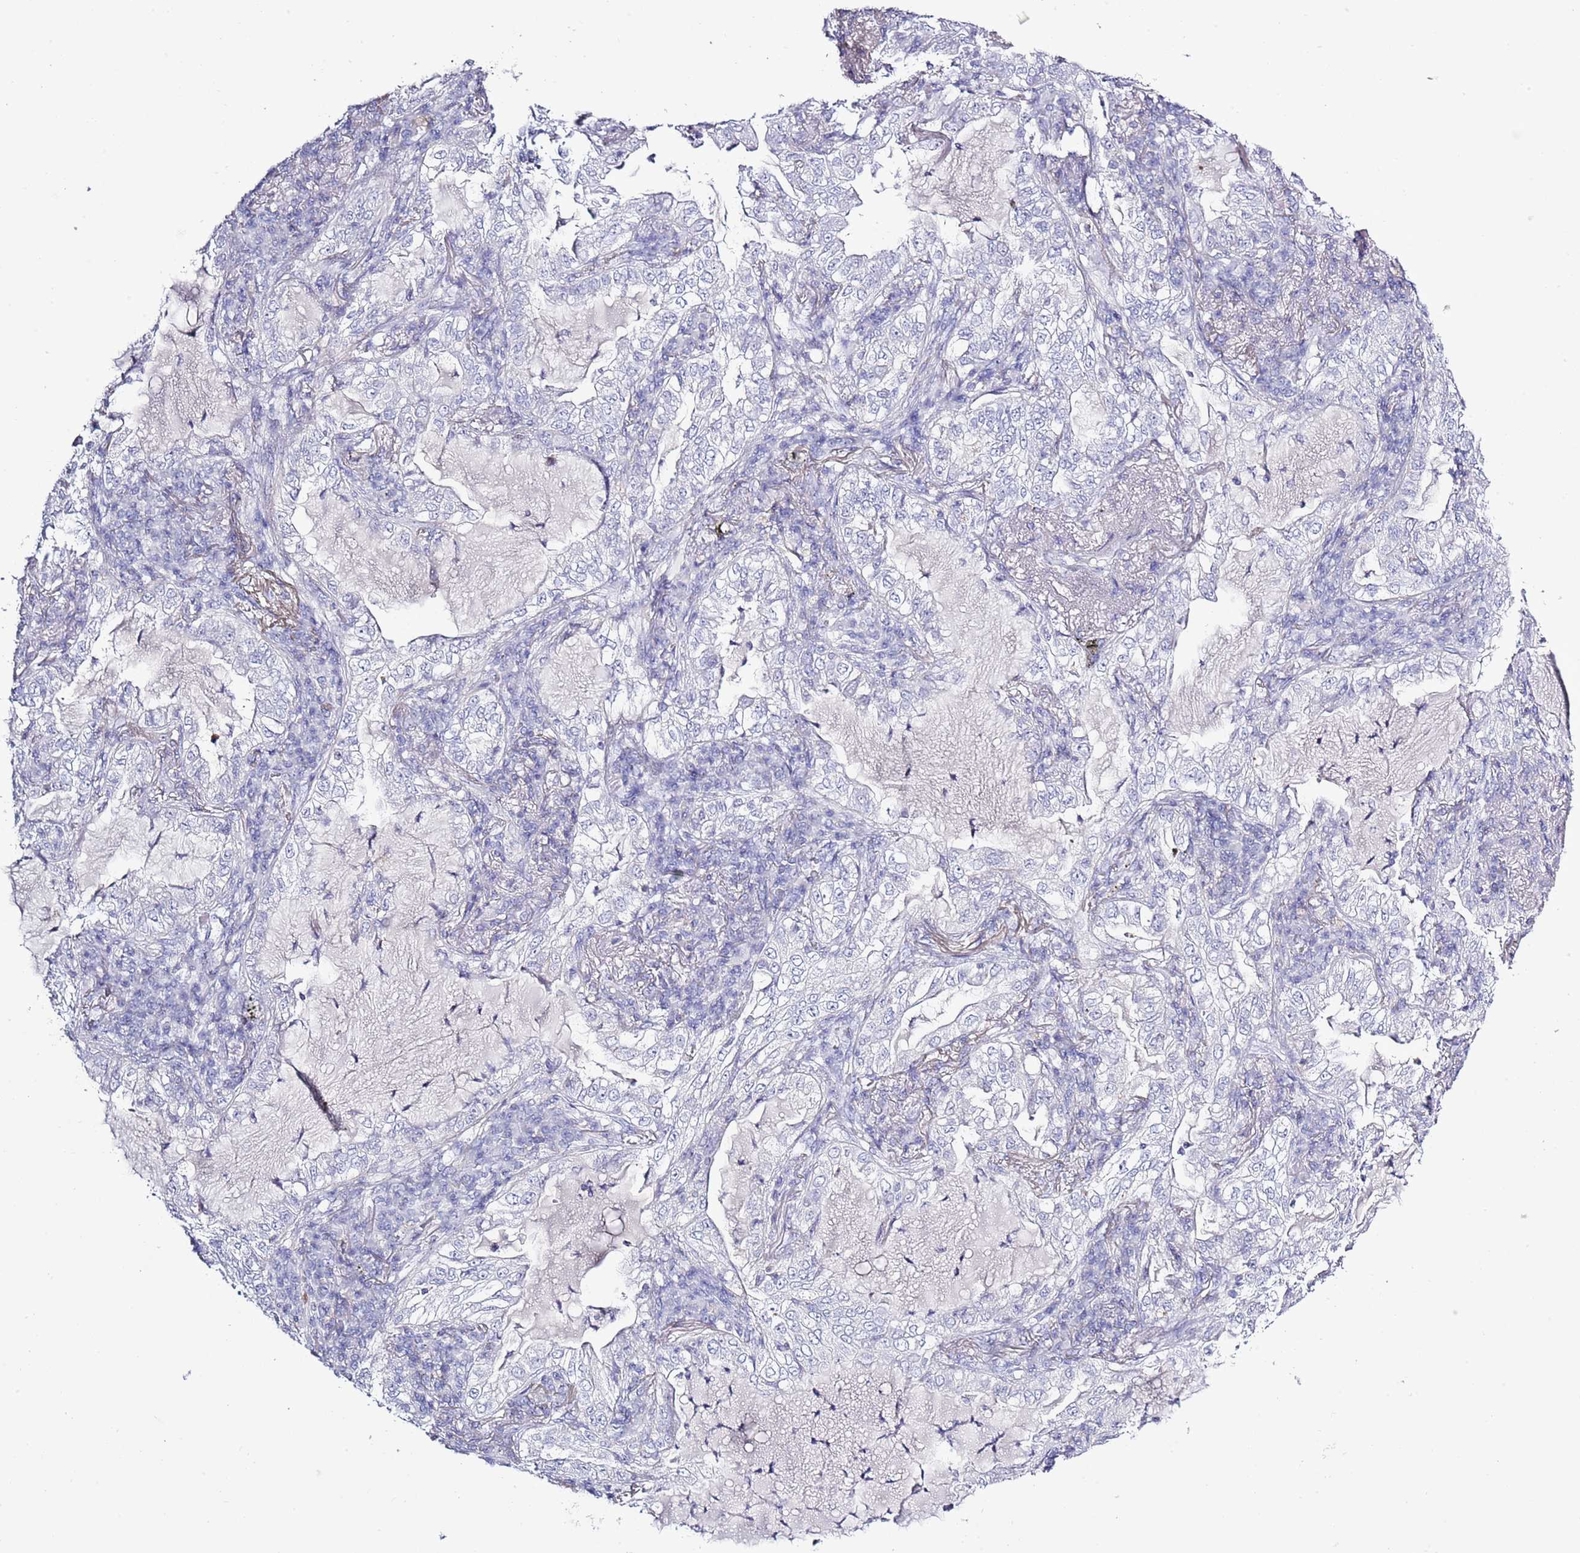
{"staining": {"intensity": "negative", "quantity": "none", "location": "none"}, "tissue": "lung cancer", "cell_type": "Tumor cells", "image_type": "cancer", "snomed": [{"axis": "morphology", "description": "Adenocarcinoma, NOS"}, {"axis": "topography", "description": "Lung"}], "caption": "Lung cancer (adenocarcinoma) stained for a protein using immunohistochemistry (IHC) shows no positivity tumor cells.", "gene": "SLC23A1", "patient": {"sex": "female", "age": 73}}